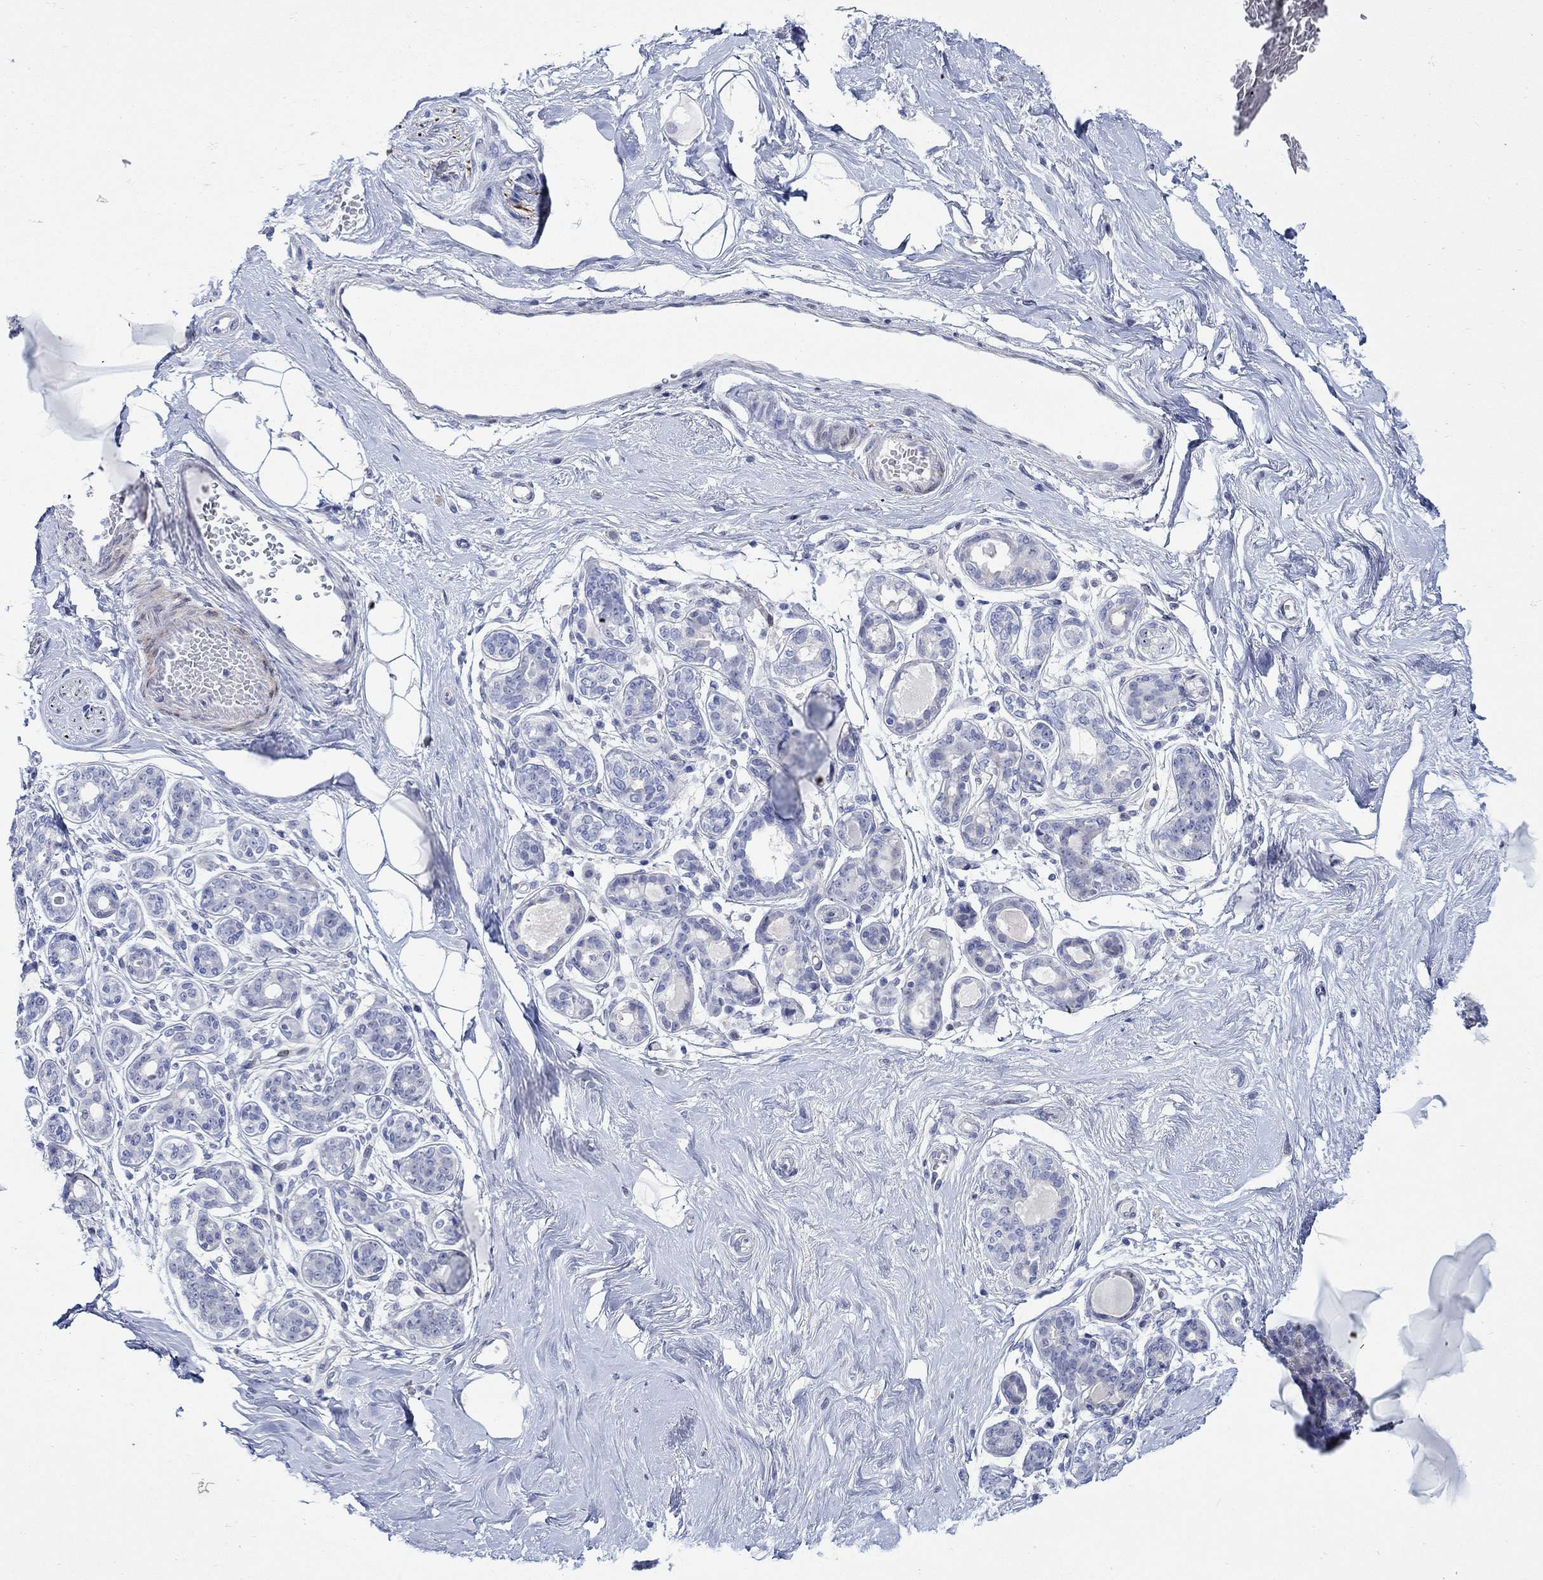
{"staining": {"intensity": "negative", "quantity": "none", "location": "none"}, "tissue": "breast", "cell_type": "Adipocytes", "image_type": "normal", "snomed": [{"axis": "morphology", "description": "Normal tissue, NOS"}, {"axis": "topography", "description": "Skin"}, {"axis": "topography", "description": "Breast"}], "caption": "Breast stained for a protein using immunohistochemistry (IHC) reveals no positivity adipocytes.", "gene": "KSR2", "patient": {"sex": "female", "age": 43}}